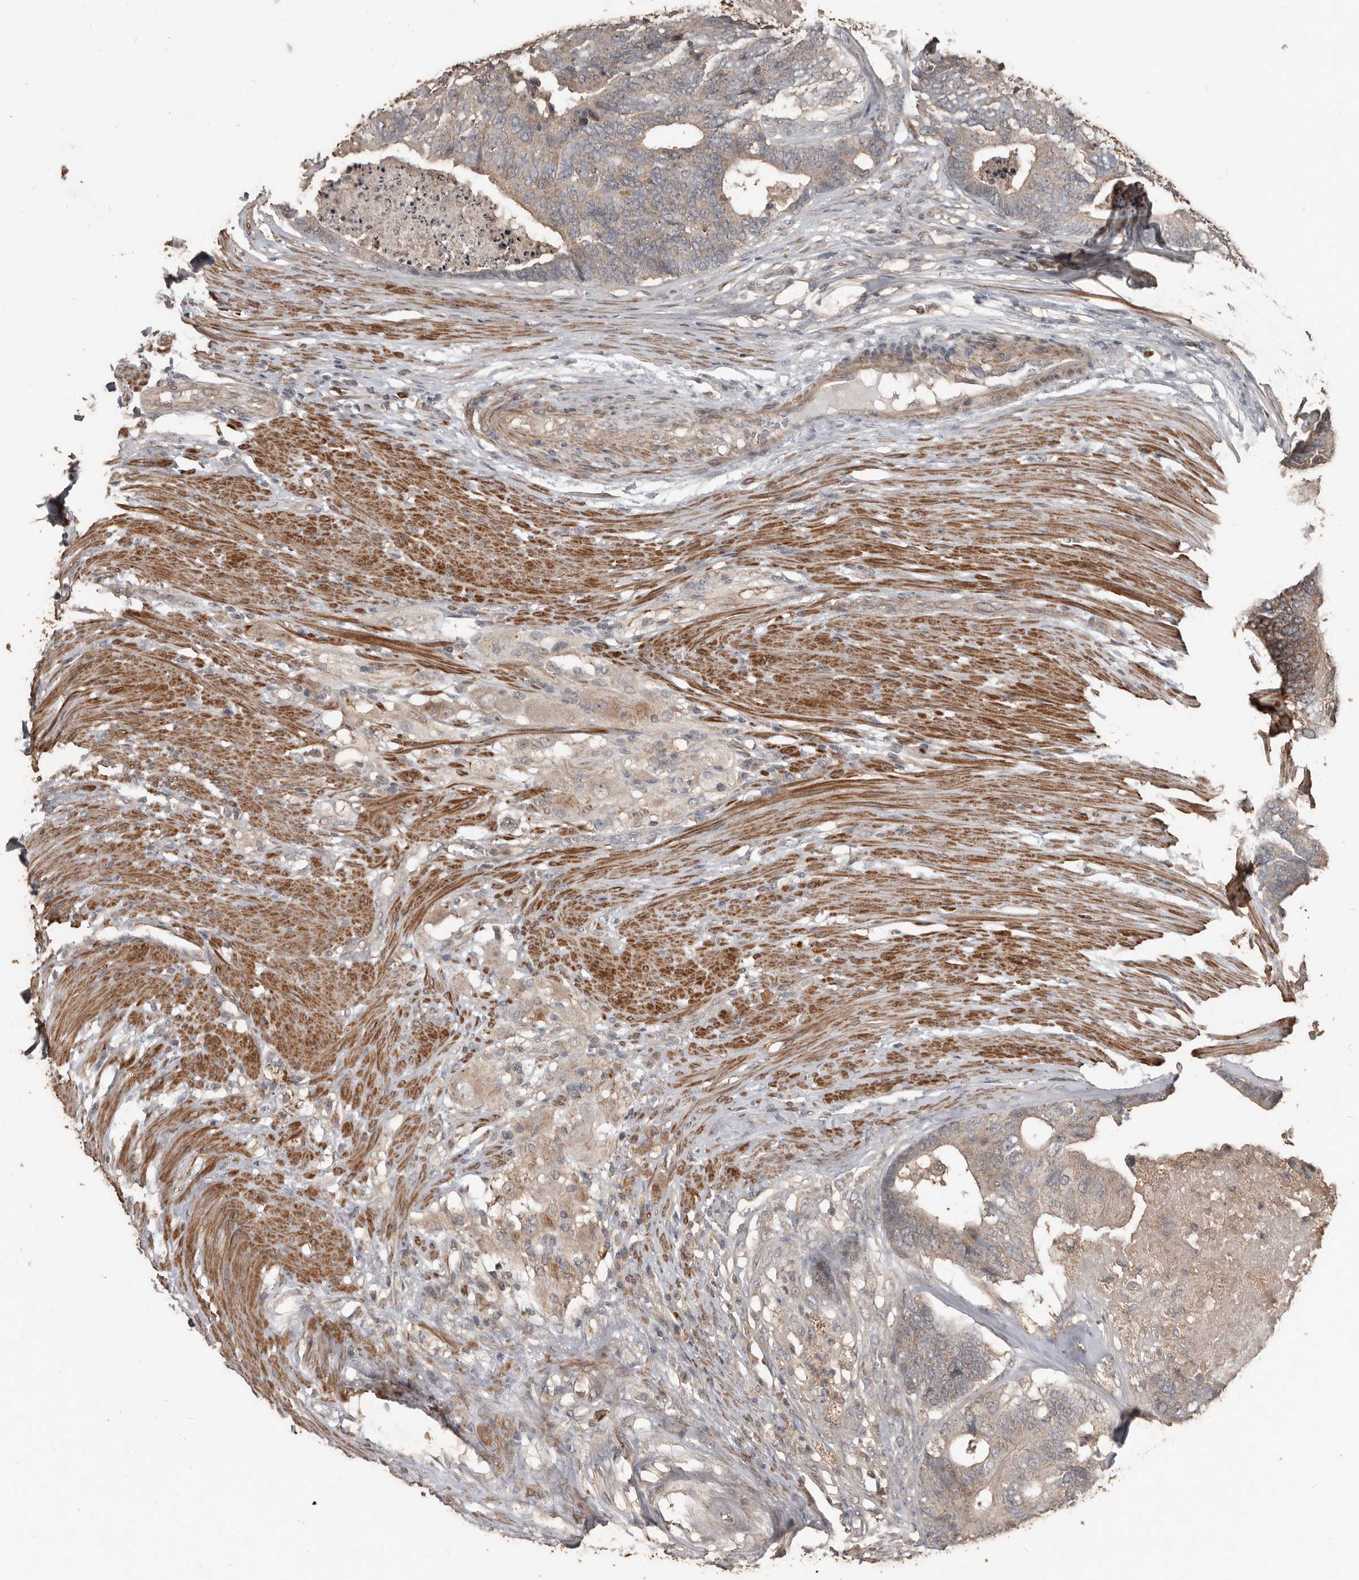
{"staining": {"intensity": "weak", "quantity": "25%-75%", "location": "cytoplasmic/membranous"}, "tissue": "colorectal cancer", "cell_type": "Tumor cells", "image_type": "cancer", "snomed": [{"axis": "morphology", "description": "Adenocarcinoma, NOS"}, {"axis": "topography", "description": "Colon"}], "caption": "Colorectal adenocarcinoma stained for a protein (brown) shows weak cytoplasmic/membranous positive staining in about 25%-75% of tumor cells.", "gene": "BAMBI", "patient": {"sex": "female", "age": 67}}